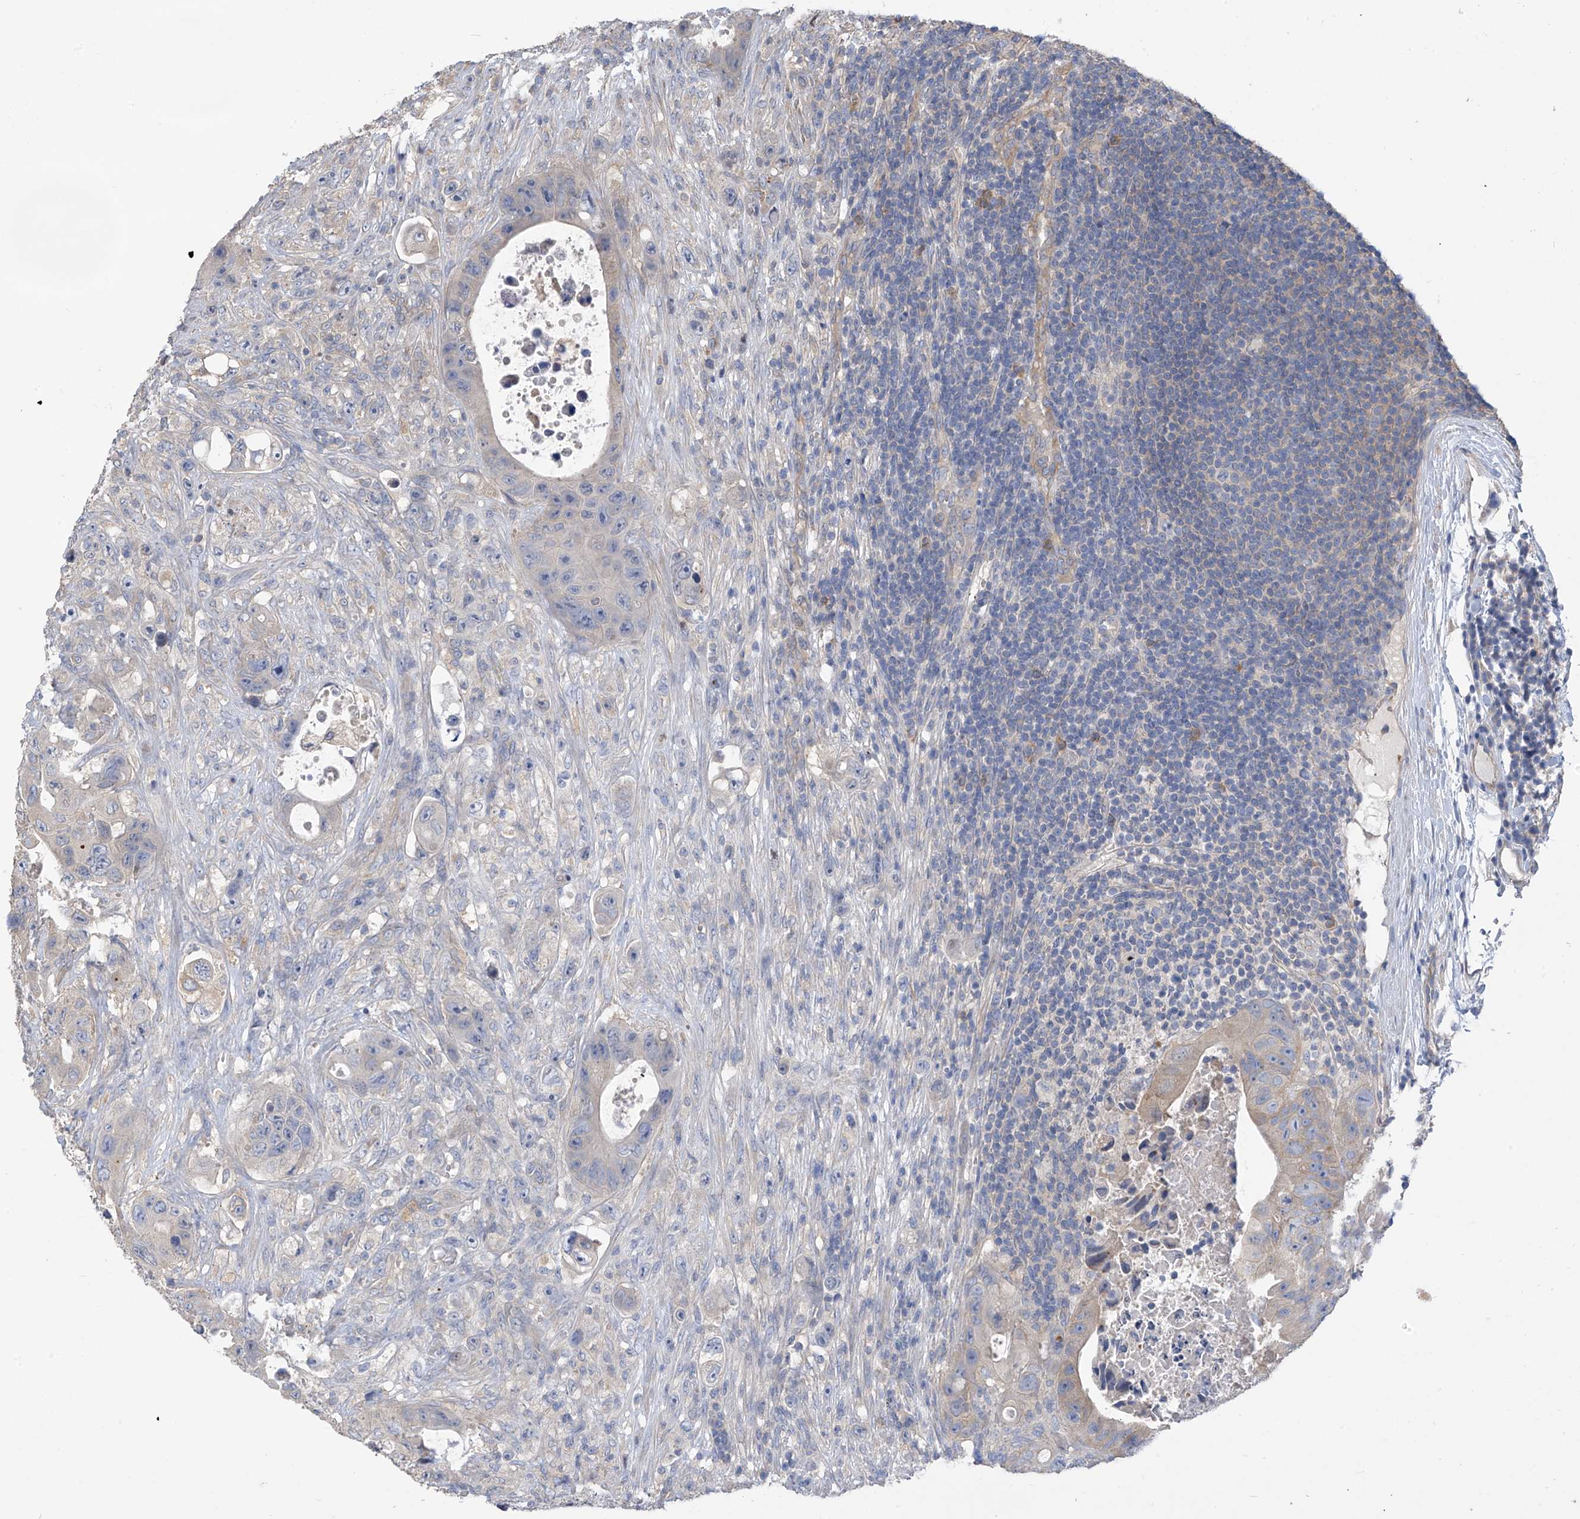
{"staining": {"intensity": "weak", "quantity": "<25%", "location": "cytoplasmic/membranous"}, "tissue": "colorectal cancer", "cell_type": "Tumor cells", "image_type": "cancer", "snomed": [{"axis": "morphology", "description": "Adenocarcinoma, NOS"}, {"axis": "topography", "description": "Colon"}], "caption": "Immunohistochemical staining of human colorectal cancer (adenocarcinoma) shows no significant expression in tumor cells.", "gene": "PHACTR4", "patient": {"sex": "female", "age": 46}}